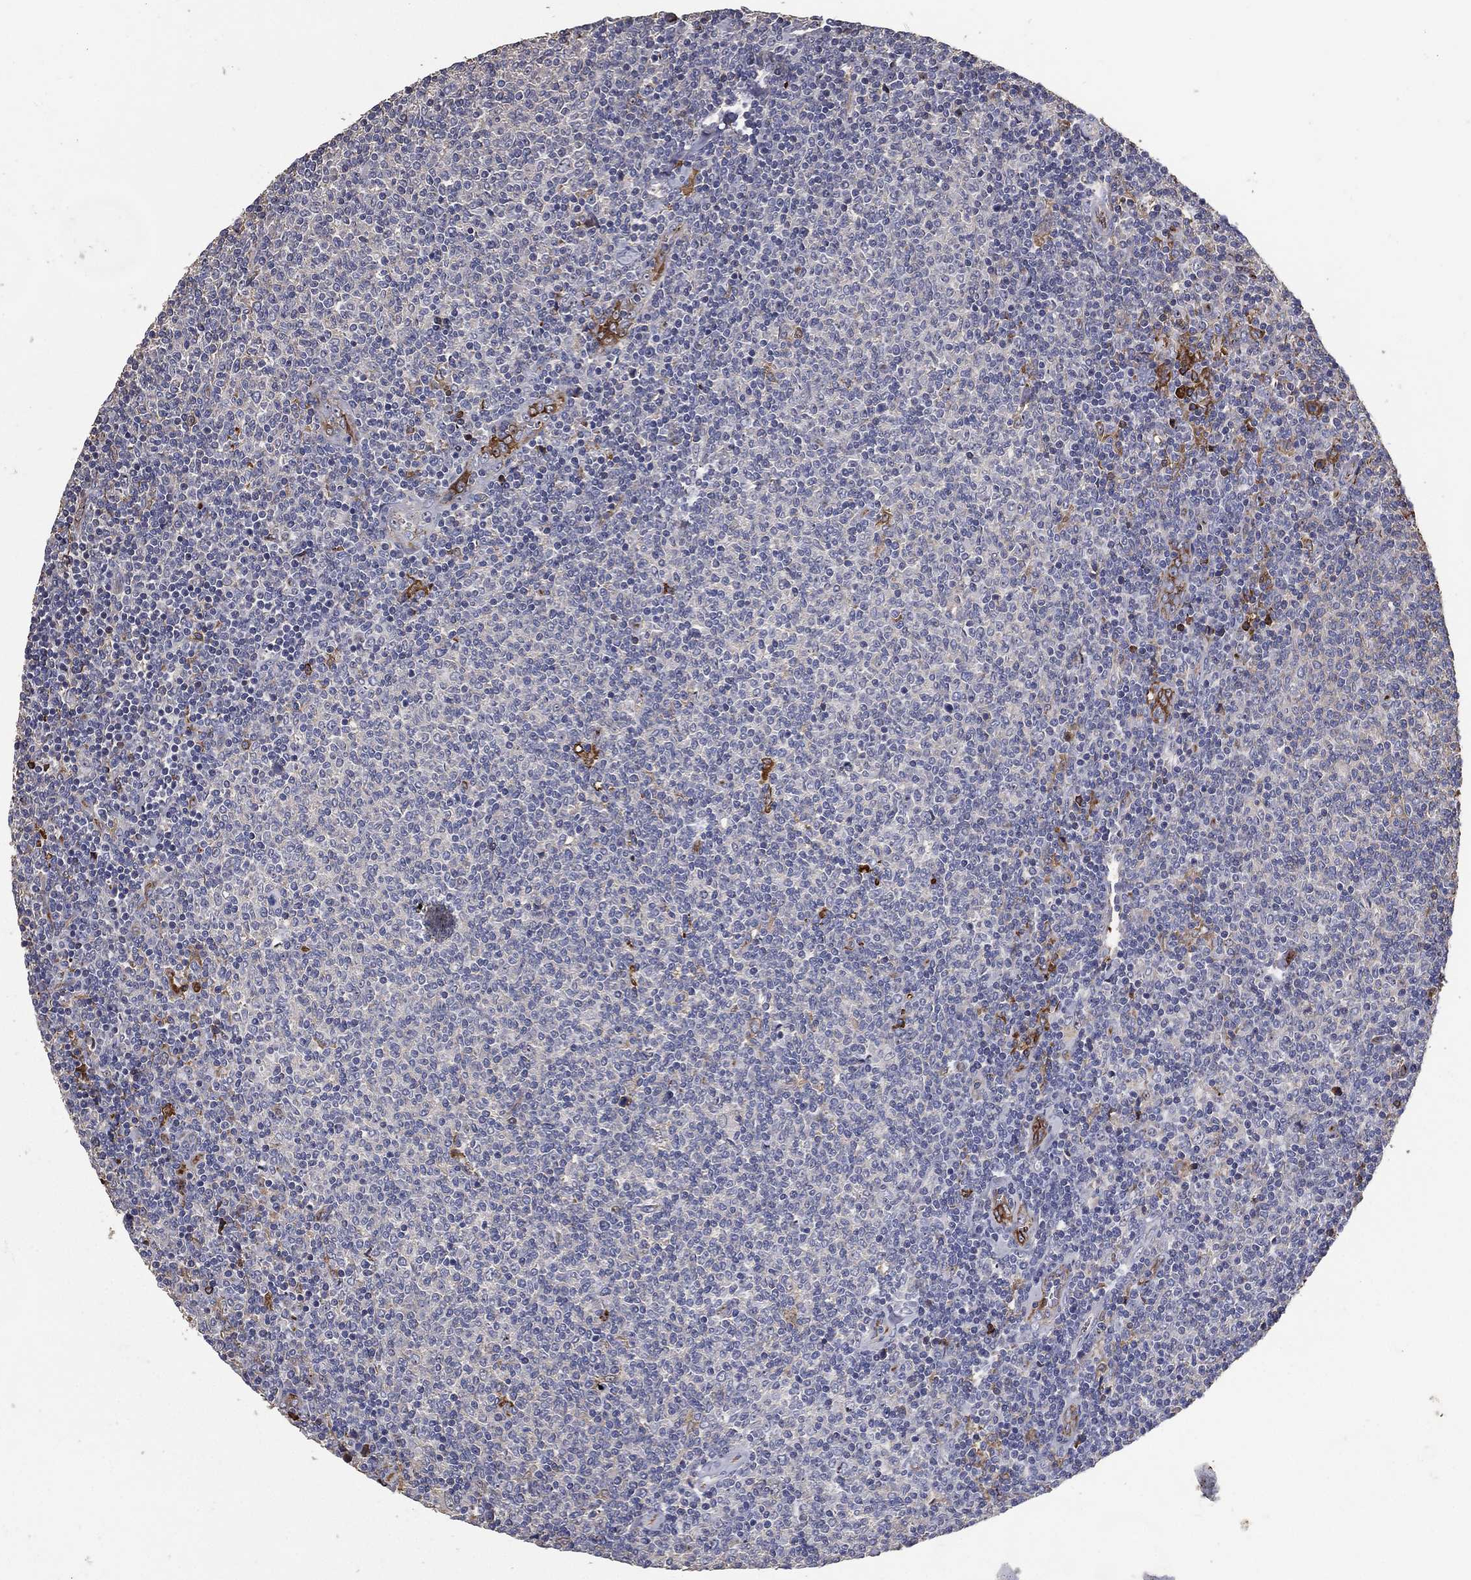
{"staining": {"intensity": "negative", "quantity": "none", "location": "none"}, "tissue": "lymphoma", "cell_type": "Tumor cells", "image_type": "cancer", "snomed": [{"axis": "morphology", "description": "Malignant lymphoma, non-Hodgkin's type, Low grade"}, {"axis": "topography", "description": "Lymph node"}], "caption": "An image of lymphoma stained for a protein exhibits no brown staining in tumor cells.", "gene": "EFNA1", "patient": {"sex": "male", "age": 52}}